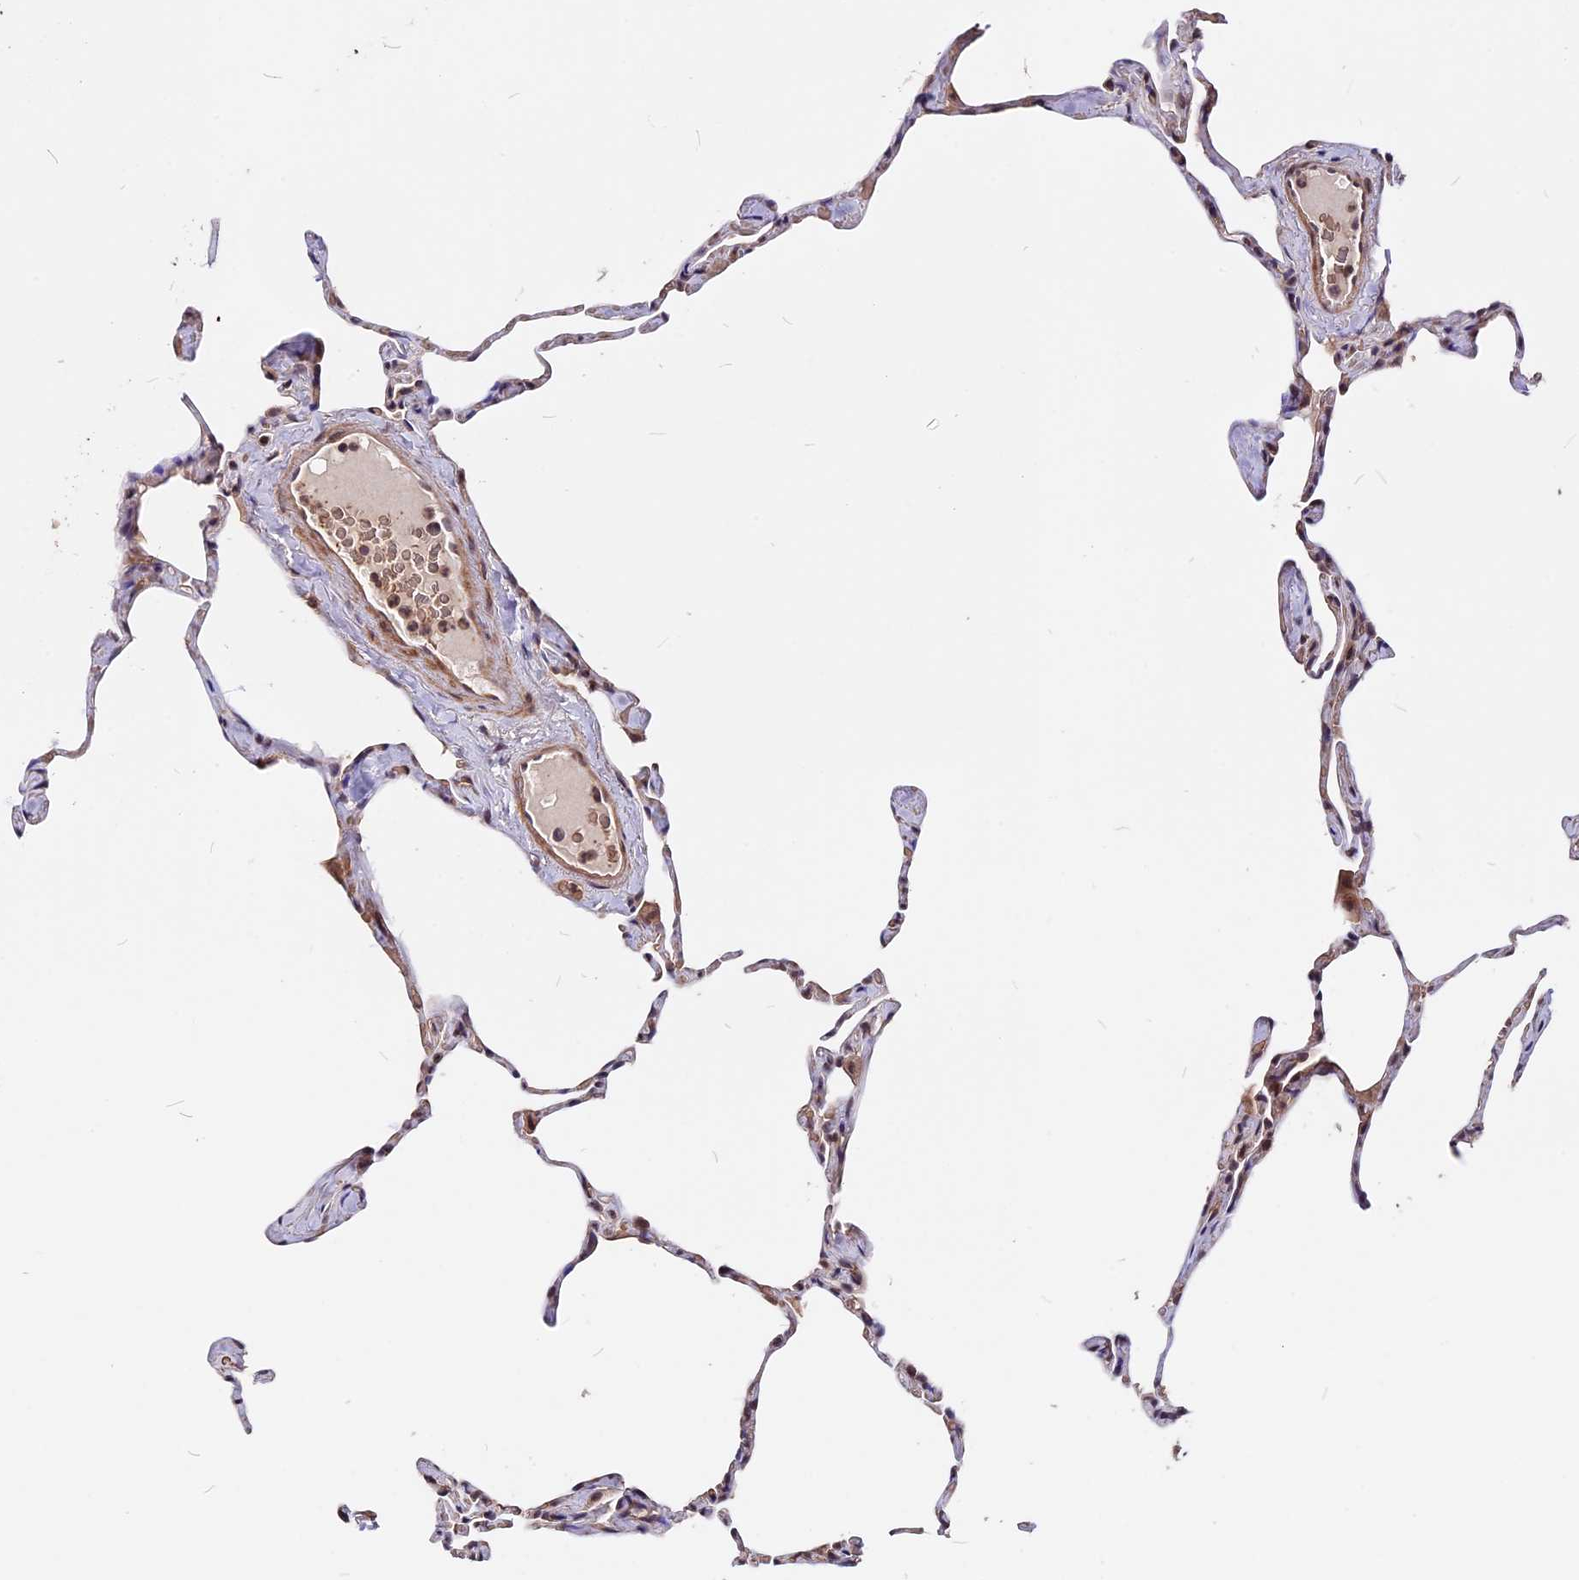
{"staining": {"intensity": "moderate", "quantity": "25%-75%", "location": "nuclear"}, "tissue": "lung", "cell_type": "Alveolar cells", "image_type": "normal", "snomed": [{"axis": "morphology", "description": "Normal tissue, NOS"}, {"axis": "topography", "description": "Lung"}], "caption": "The image shows immunohistochemical staining of unremarkable lung. There is moderate nuclear positivity is identified in approximately 25%-75% of alveolar cells.", "gene": "ZC3H10", "patient": {"sex": "male", "age": 65}}